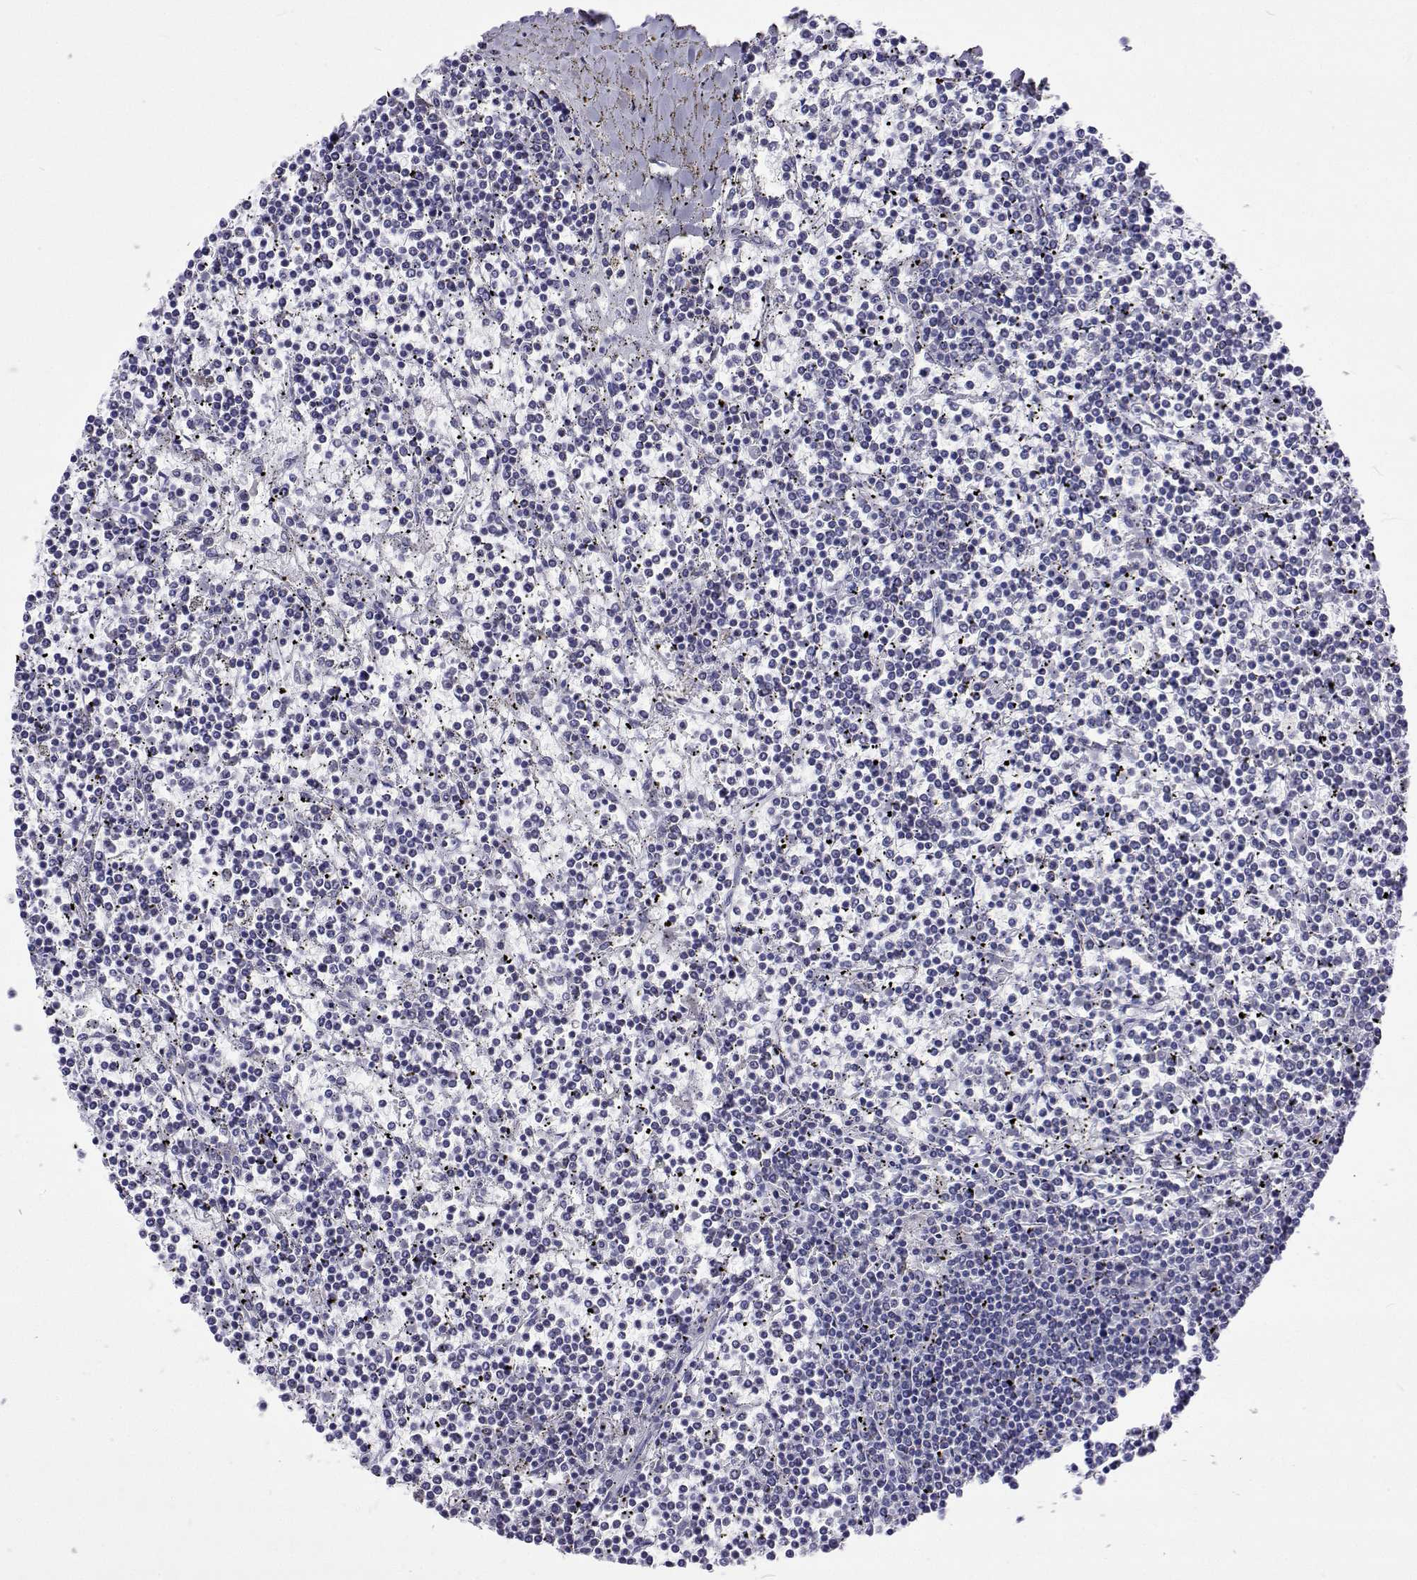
{"staining": {"intensity": "negative", "quantity": "none", "location": "none"}, "tissue": "lymphoma", "cell_type": "Tumor cells", "image_type": "cancer", "snomed": [{"axis": "morphology", "description": "Malignant lymphoma, non-Hodgkin's type, Low grade"}, {"axis": "topography", "description": "Spleen"}], "caption": "Immunohistochemical staining of human lymphoma displays no significant expression in tumor cells. (DAB (3,3'-diaminobenzidine) immunohistochemistry, high magnification).", "gene": "UMODL1", "patient": {"sex": "female", "age": 19}}